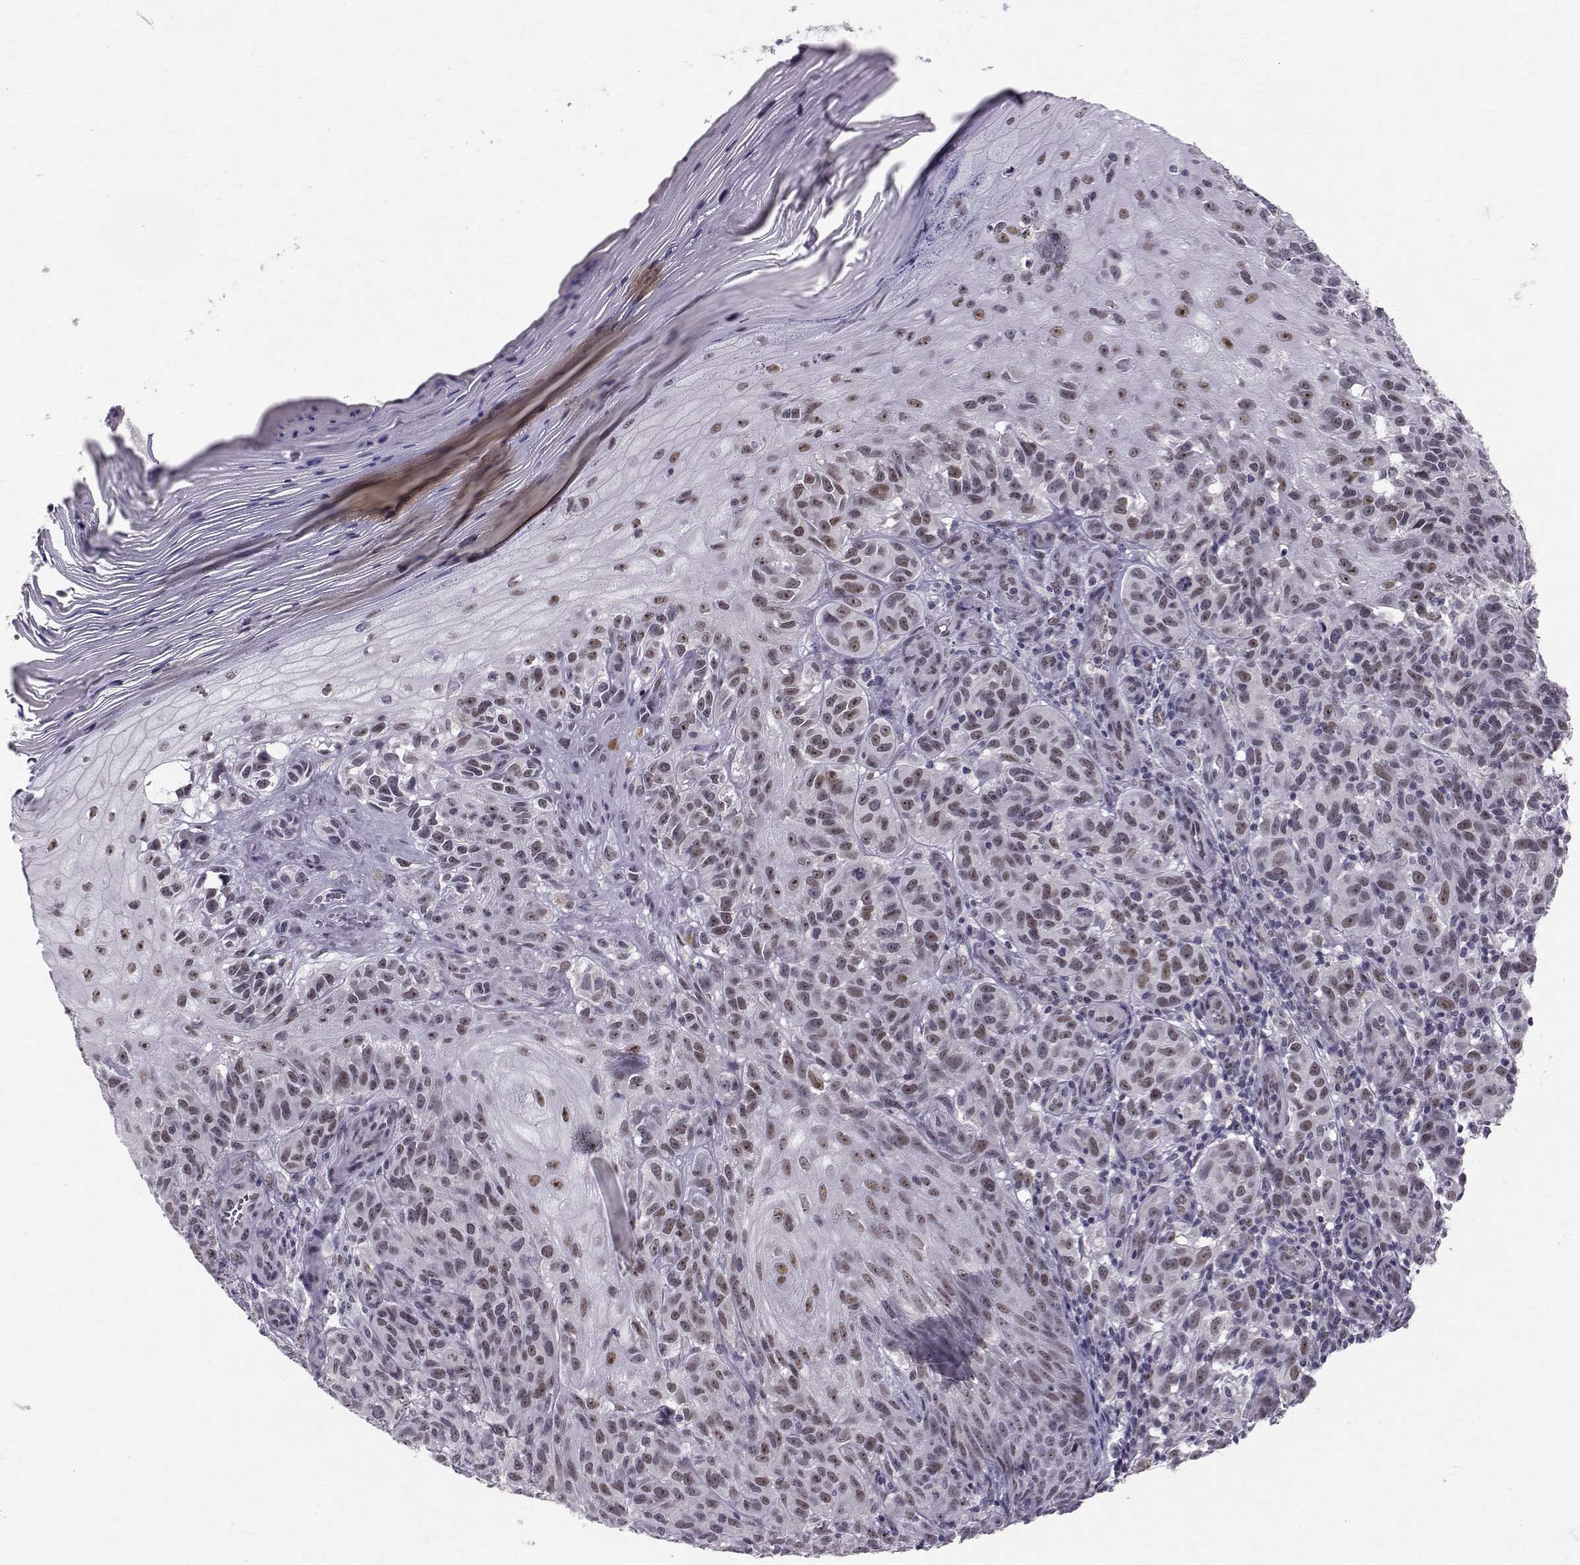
{"staining": {"intensity": "moderate", "quantity": "25%-75%", "location": "nuclear"}, "tissue": "melanoma", "cell_type": "Tumor cells", "image_type": "cancer", "snomed": [{"axis": "morphology", "description": "Malignant melanoma, NOS"}, {"axis": "topography", "description": "Skin"}], "caption": "Protein positivity by immunohistochemistry demonstrates moderate nuclear positivity in about 25%-75% of tumor cells in malignant melanoma.", "gene": "RPP38", "patient": {"sex": "female", "age": 53}}